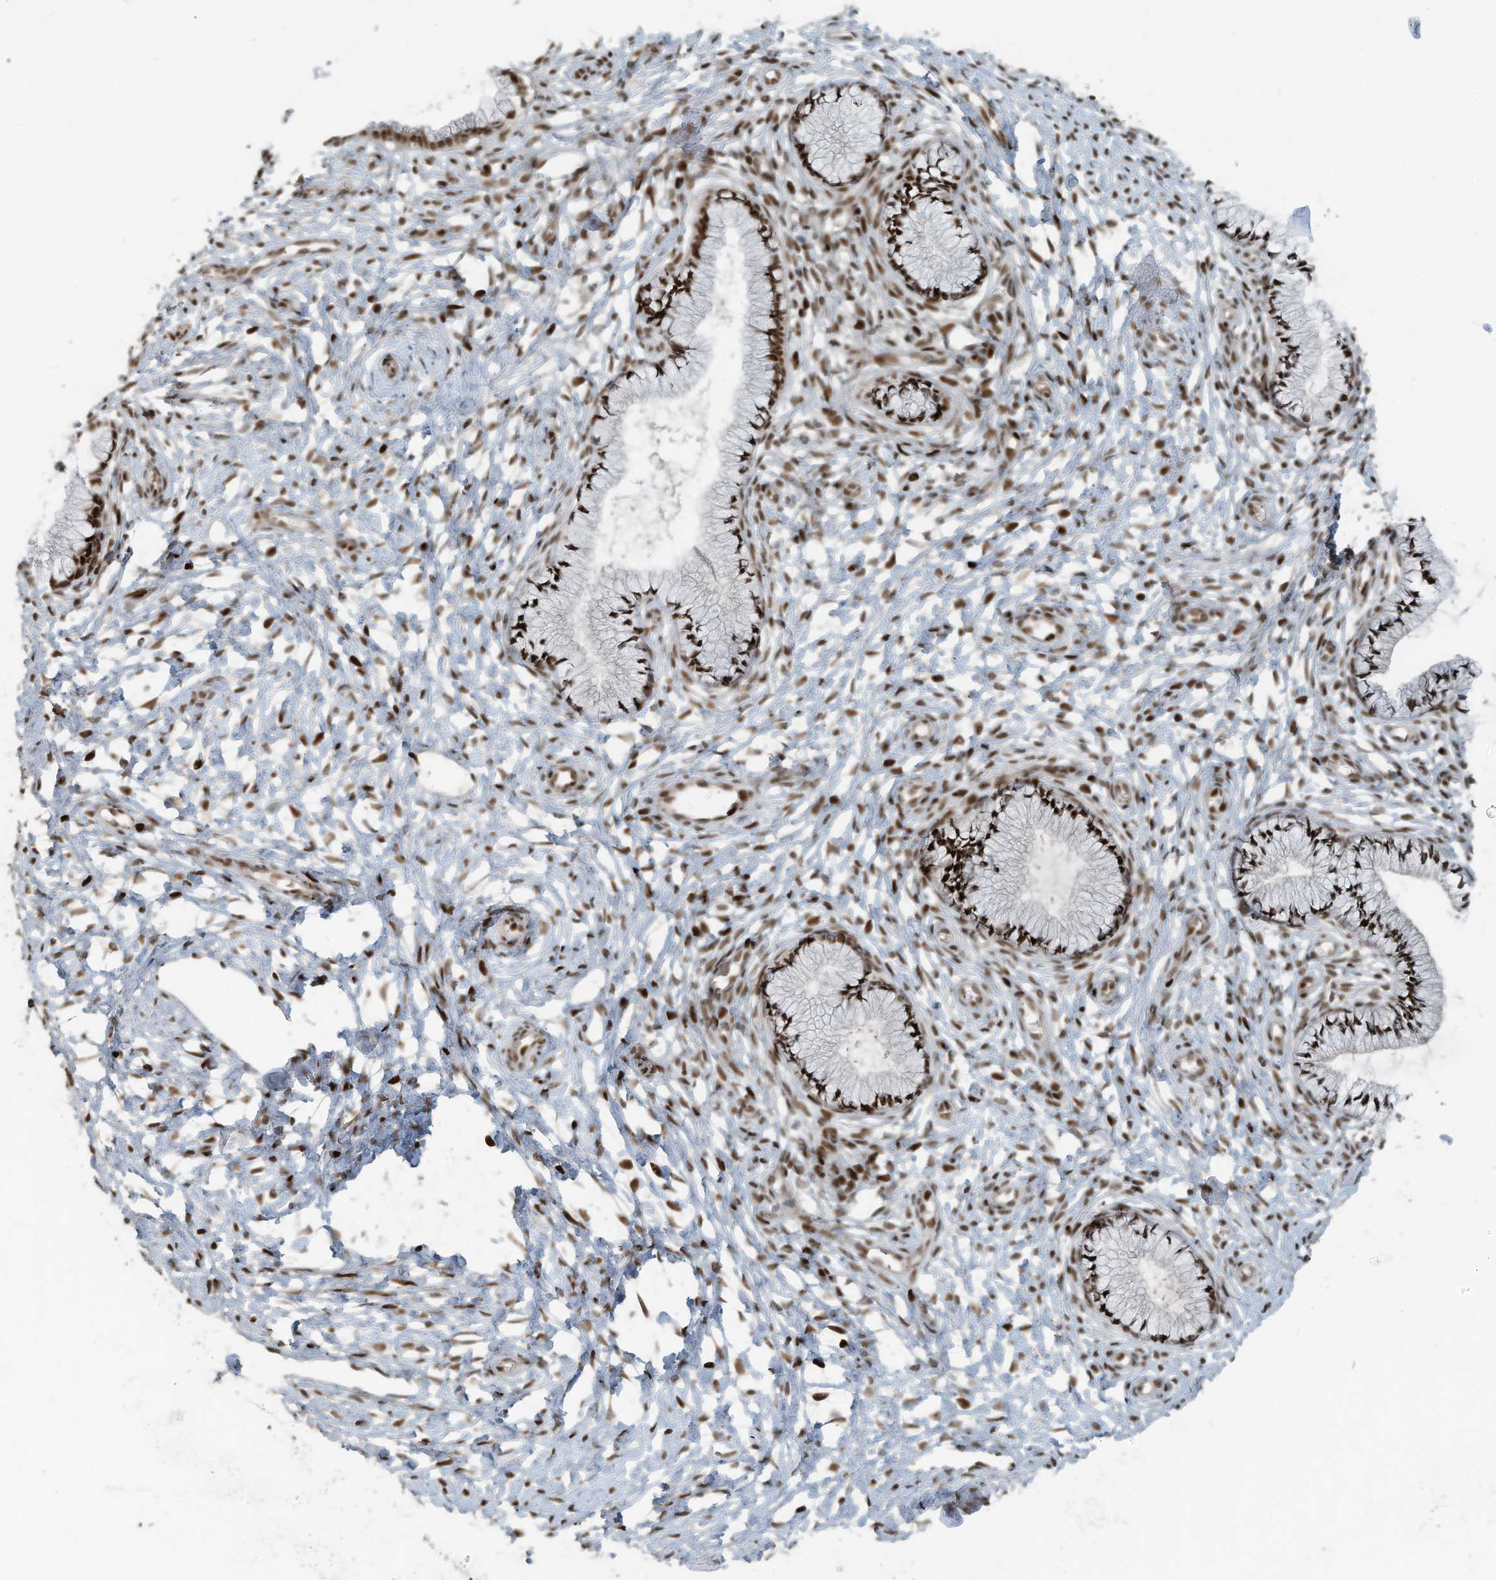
{"staining": {"intensity": "strong", "quantity": ">75%", "location": "nuclear"}, "tissue": "cervix", "cell_type": "Glandular cells", "image_type": "normal", "snomed": [{"axis": "morphology", "description": "Normal tissue, NOS"}, {"axis": "topography", "description": "Cervix"}], "caption": "Immunohistochemistry (IHC) photomicrograph of benign cervix: cervix stained using IHC reveals high levels of strong protein expression localized specifically in the nuclear of glandular cells, appearing as a nuclear brown color.", "gene": "PCNP", "patient": {"sex": "female", "age": 36}}